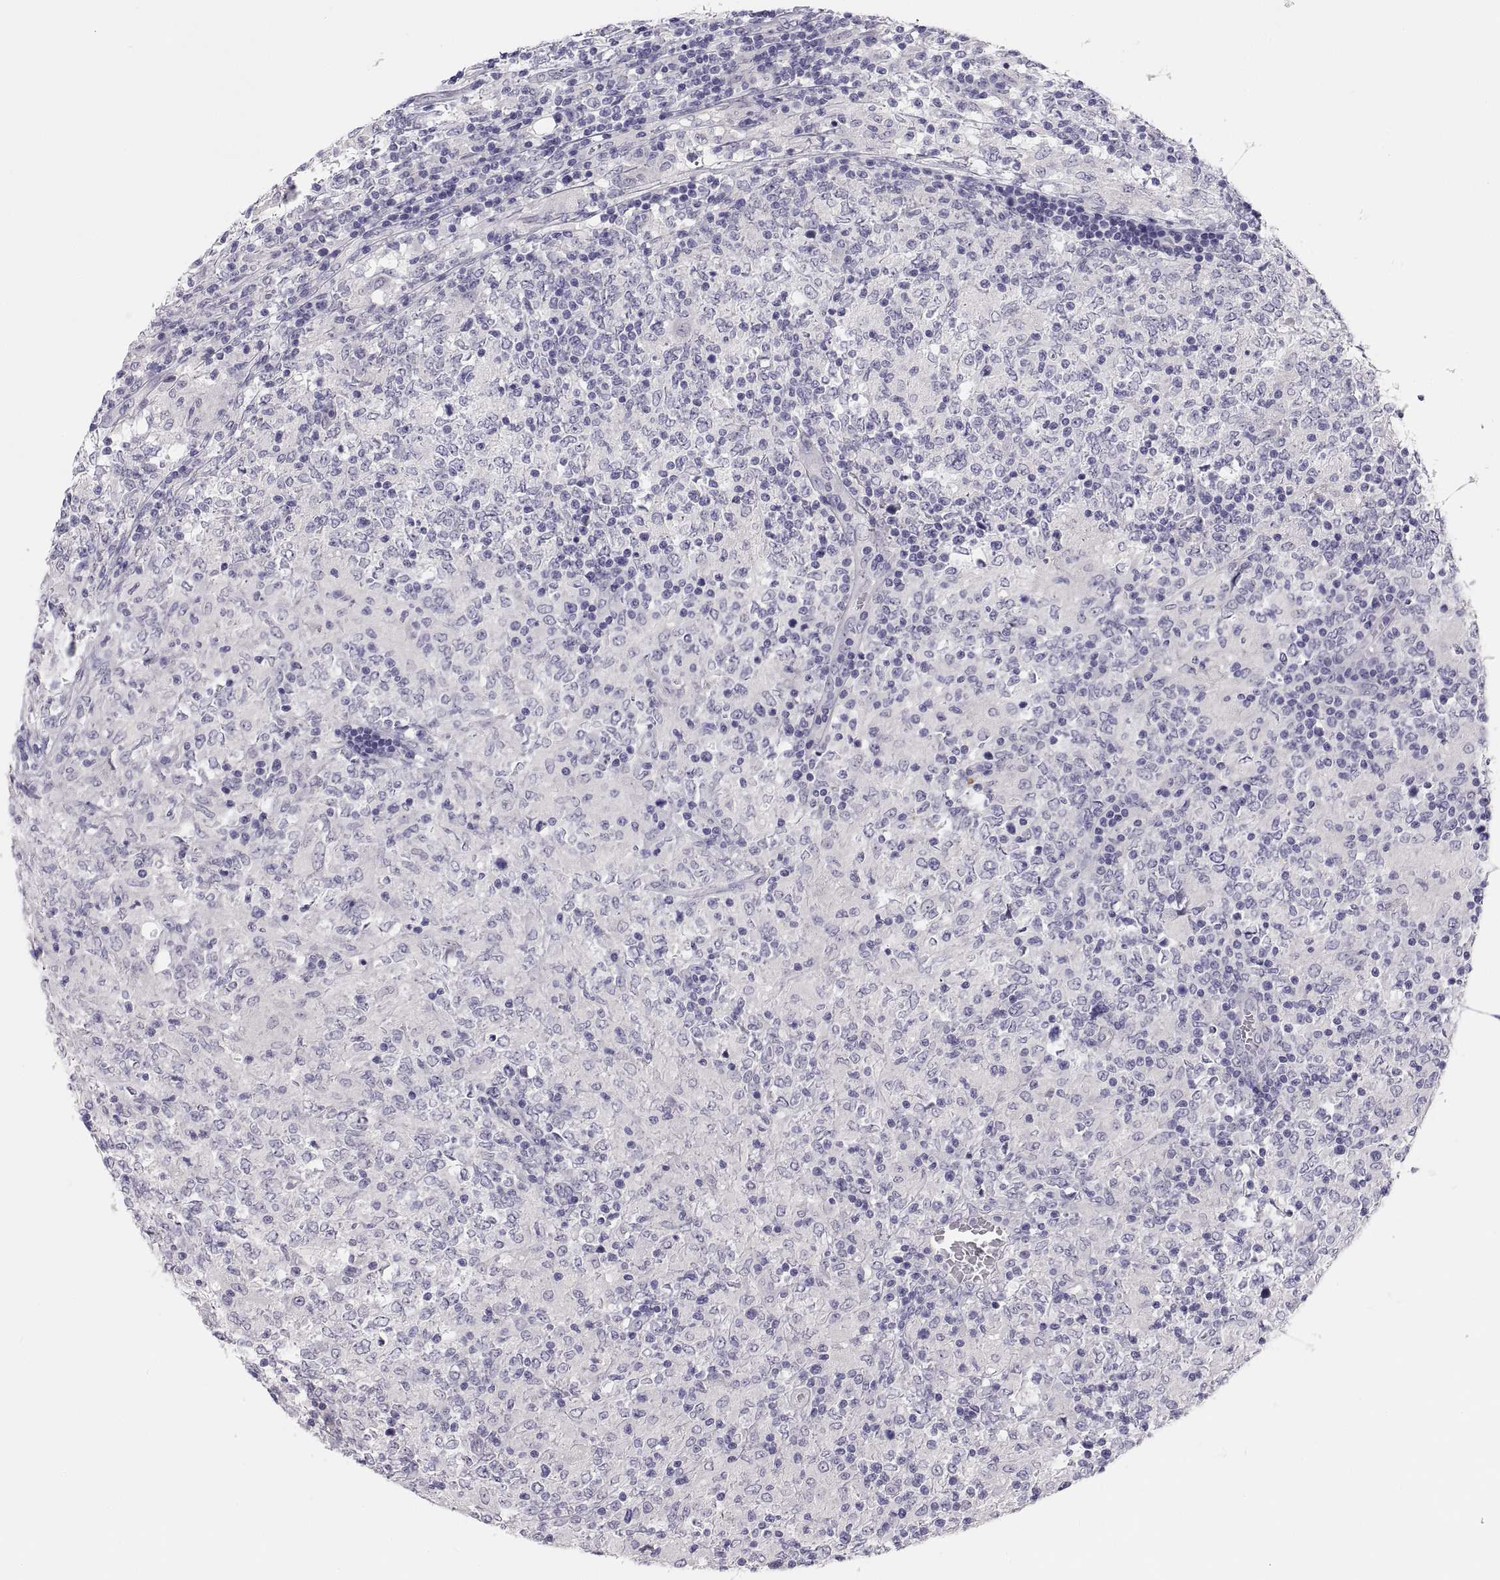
{"staining": {"intensity": "negative", "quantity": "none", "location": "none"}, "tissue": "lymphoma", "cell_type": "Tumor cells", "image_type": "cancer", "snomed": [{"axis": "morphology", "description": "Malignant lymphoma, non-Hodgkin's type, High grade"}, {"axis": "topography", "description": "Lymph node"}], "caption": "Tumor cells show no significant expression in high-grade malignant lymphoma, non-Hodgkin's type.", "gene": "STRC", "patient": {"sex": "female", "age": 84}}